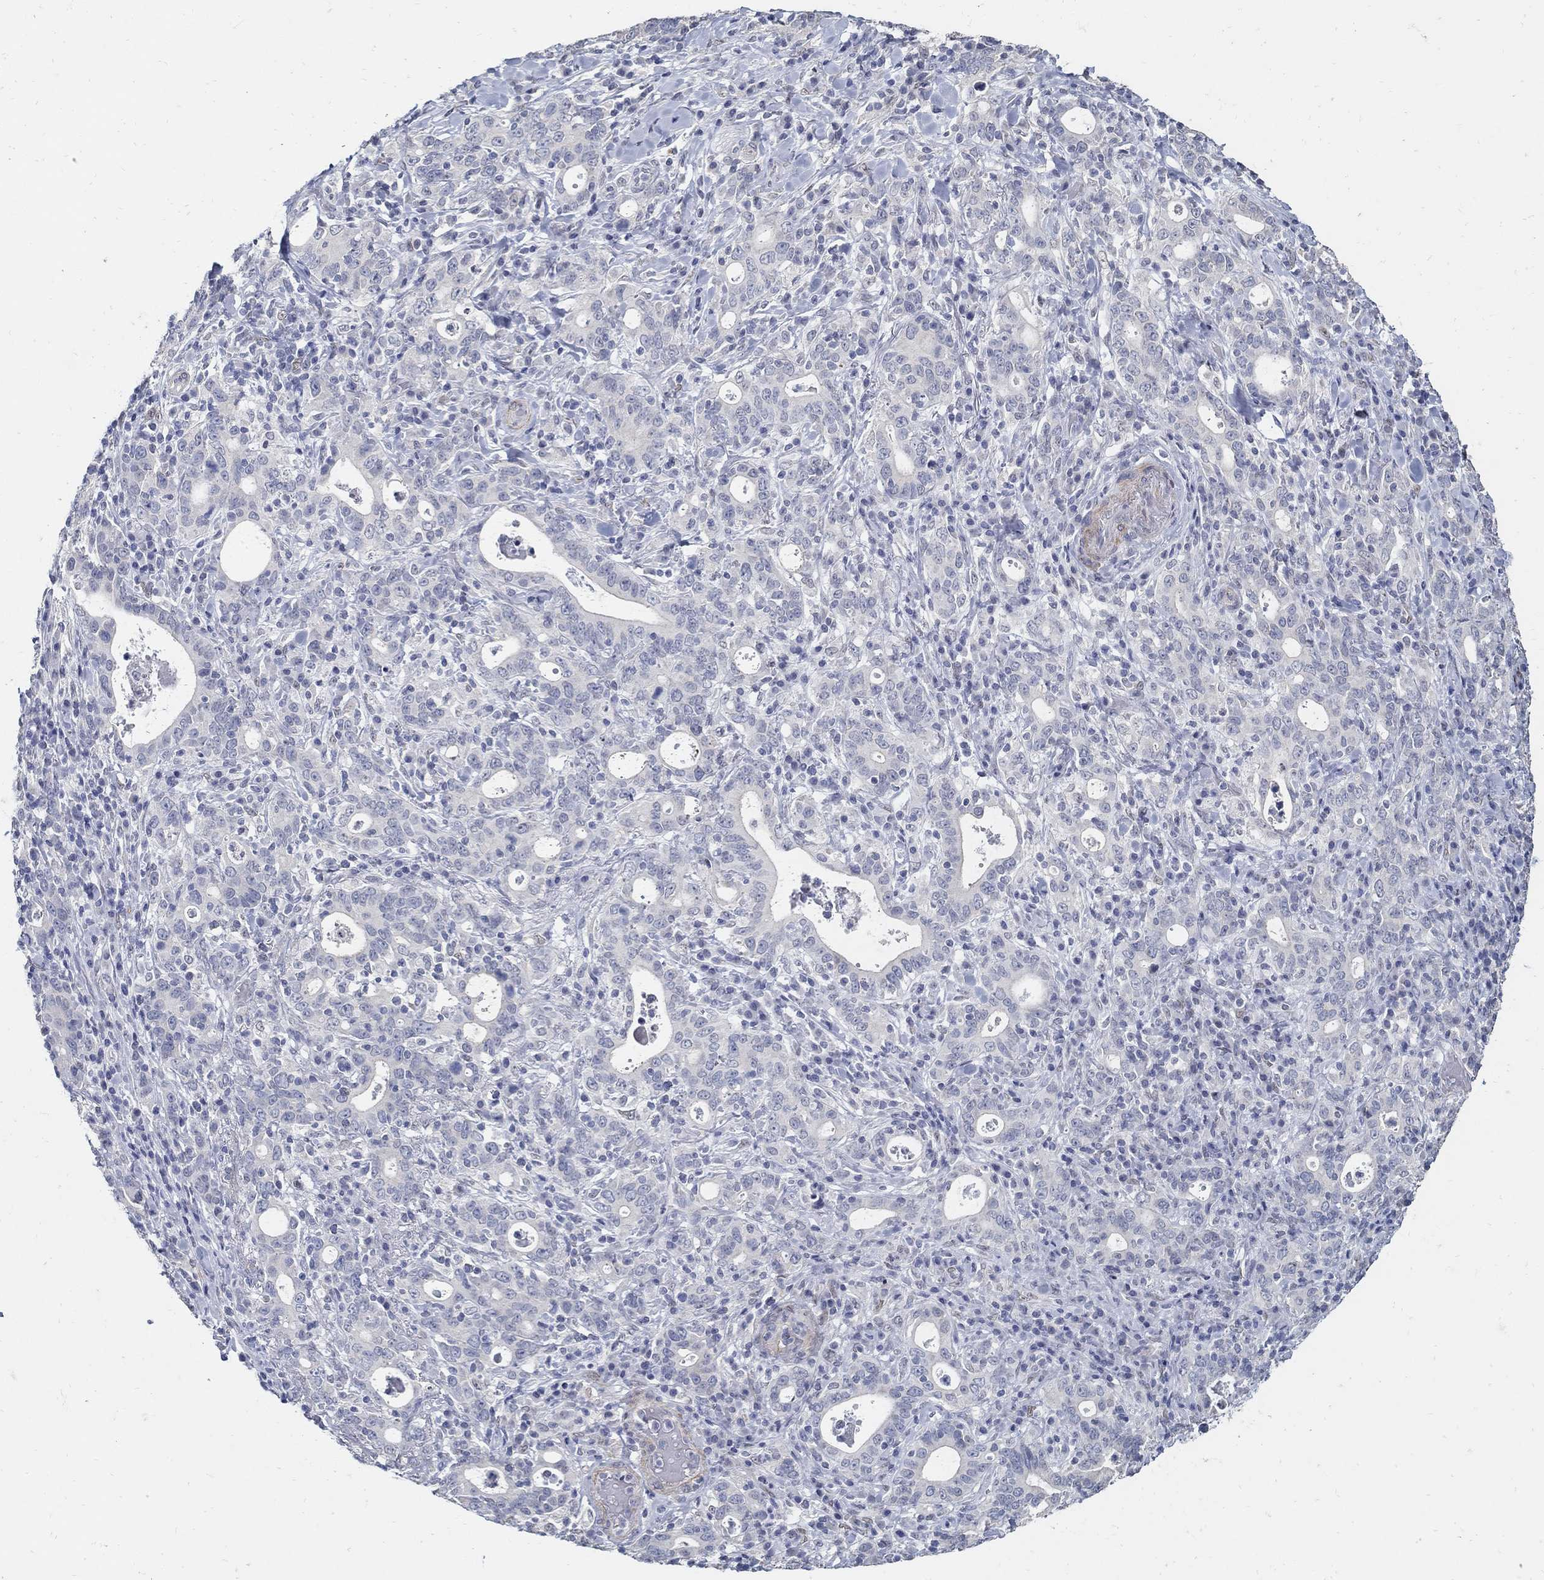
{"staining": {"intensity": "negative", "quantity": "none", "location": "none"}, "tissue": "stomach cancer", "cell_type": "Tumor cells", "image_type": "cancer", "snomed": [{"axis": "morphology", "description": "Adenocarcinoma, NOS"}, {"axis": "topography", "description": "Stomach"}], "caption": "Immunohistochemistry (IHC) of stomach cancer exhibits no staining in tumor cells.", "gene": "USP29", "patient": {"sex": "male", "age": 79}}